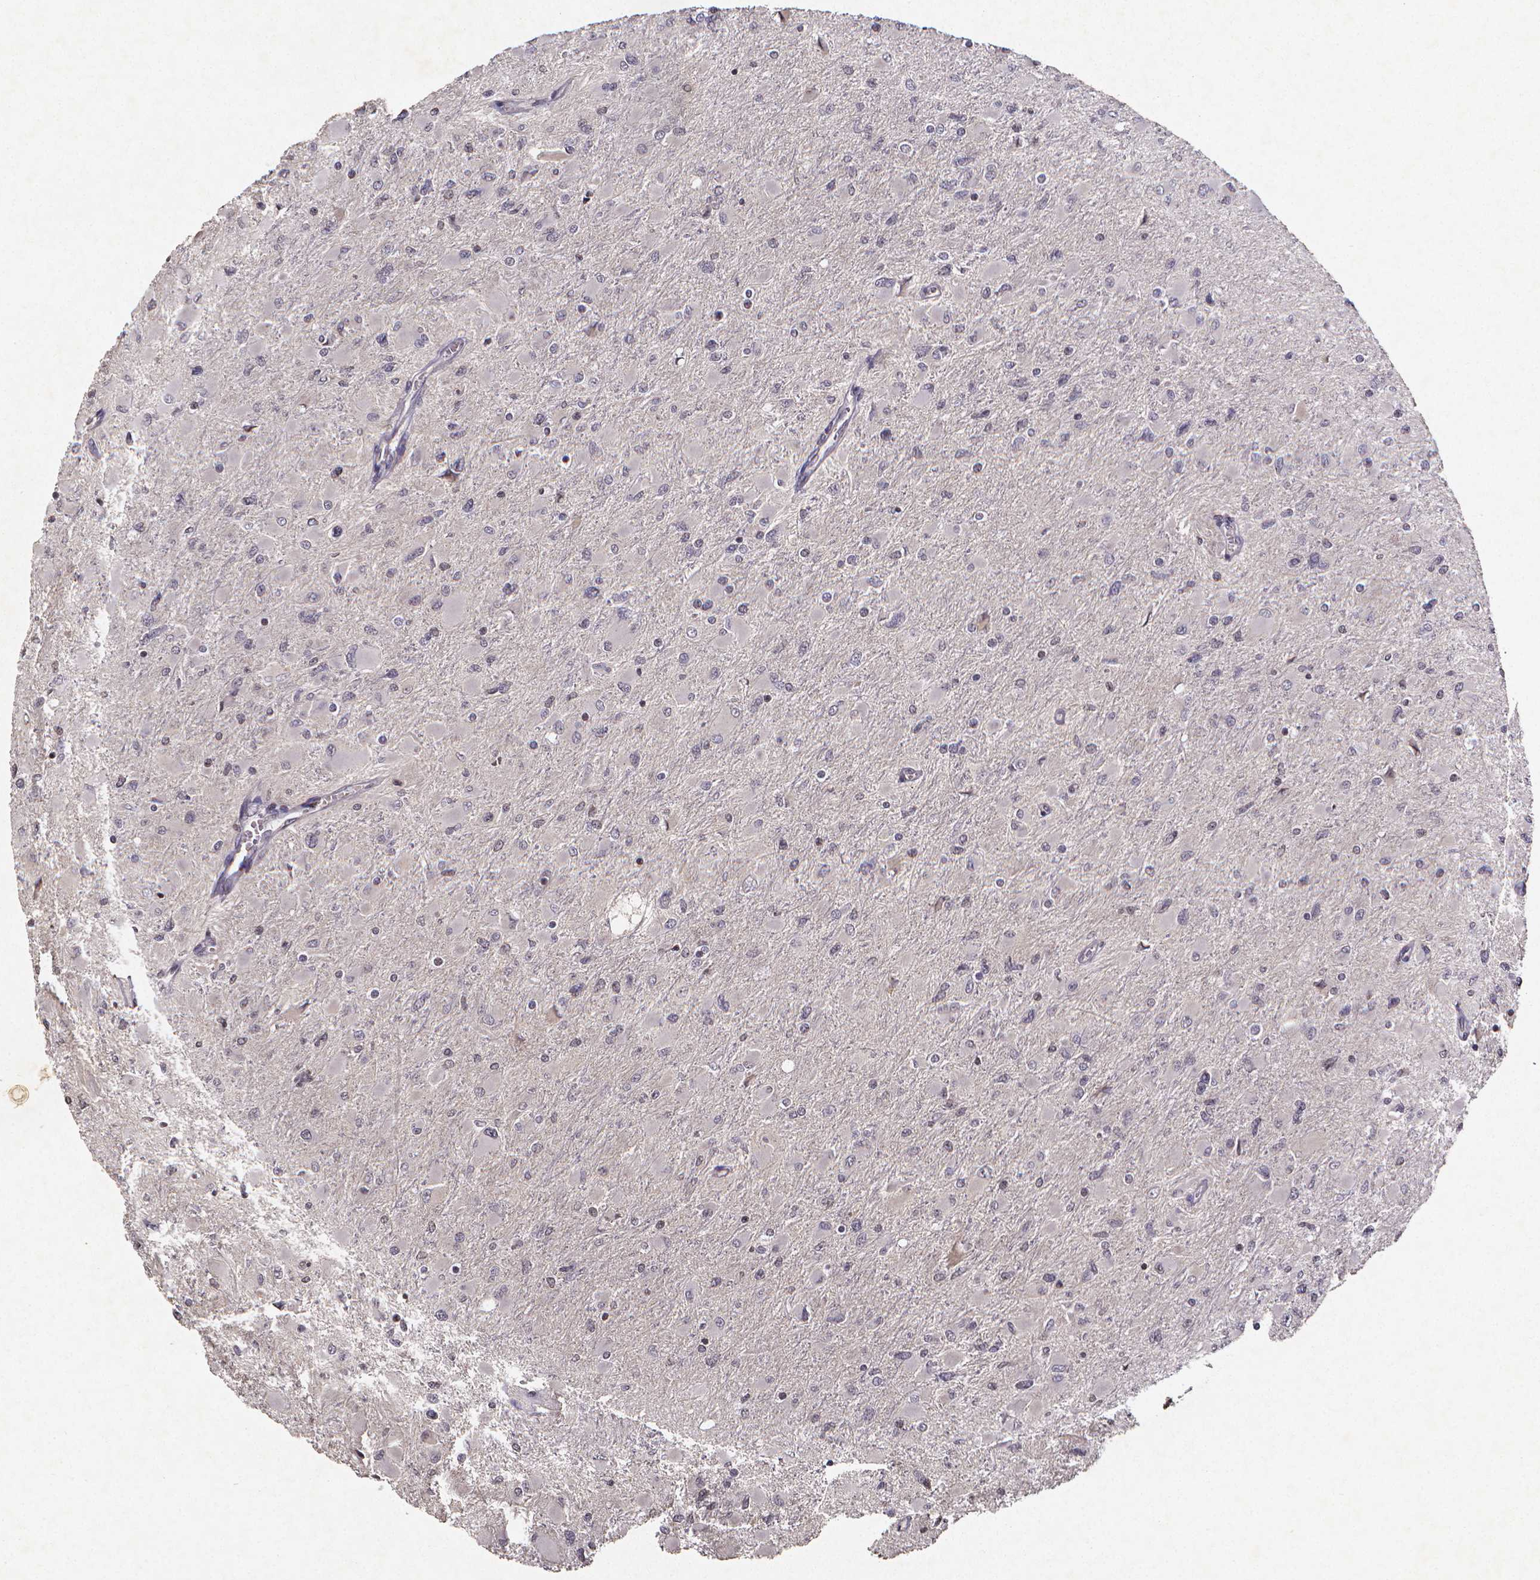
{"staining": {"intensity": "negative", "quantity": "none", "location": "none"}, "tissue": "glioma", "cell_type": "Tumor cells", "image_type": "cancer", "snomed": [{"axis": "morphology", "description": "Glioma, malignant, High grade"}, {"axis": "topography", "description": "Cerebral cortex"}], "caption": "A photomicrograph of glioma stained for a protein displays no brown staining in tumor cells.", "gene": "TP73", "patient": {"sex": "female", "age": 36}}